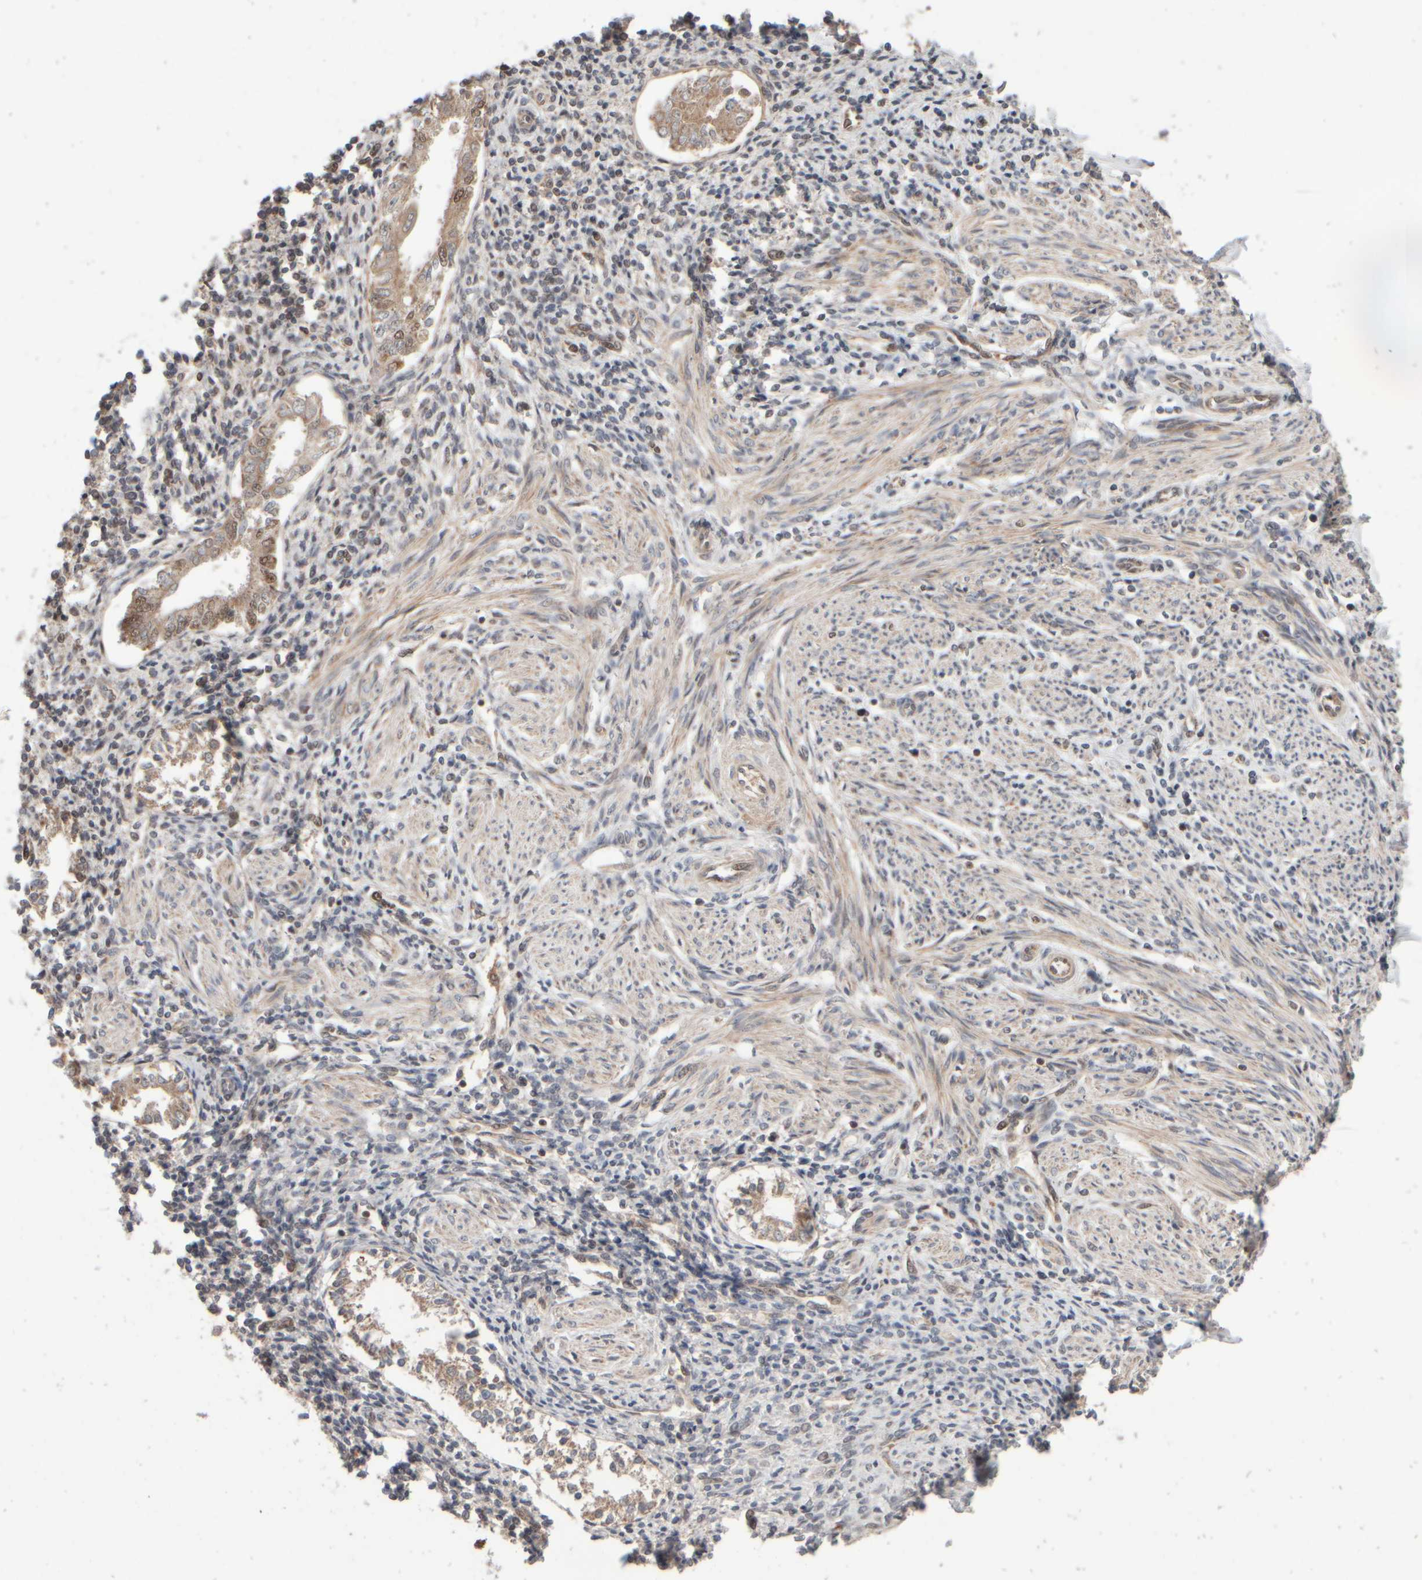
{"staining": {"intensity": "weak", "quantity": "25%-75%", "location": "cytoplasmic/membranous"}, "tissue": "endometrium", "cell_type": "Cells in endometrial stroma", "image_type": "normal", "snomed": [{"axis": "morphology", "description": "Normal tissue, NOS"}, {"axis": "topography", "description": "Endometrium"}], "caption": "DAB (3,3'-diaminobenzidine) immunohistochemical staining of benign endometrium demonstrates weak cytoplasmic/membranous protein expression in about 25%-75% of cells in endometrial stroma.", "gene": "ABHD11", "patient": {"sex": "female", "age": 66}}